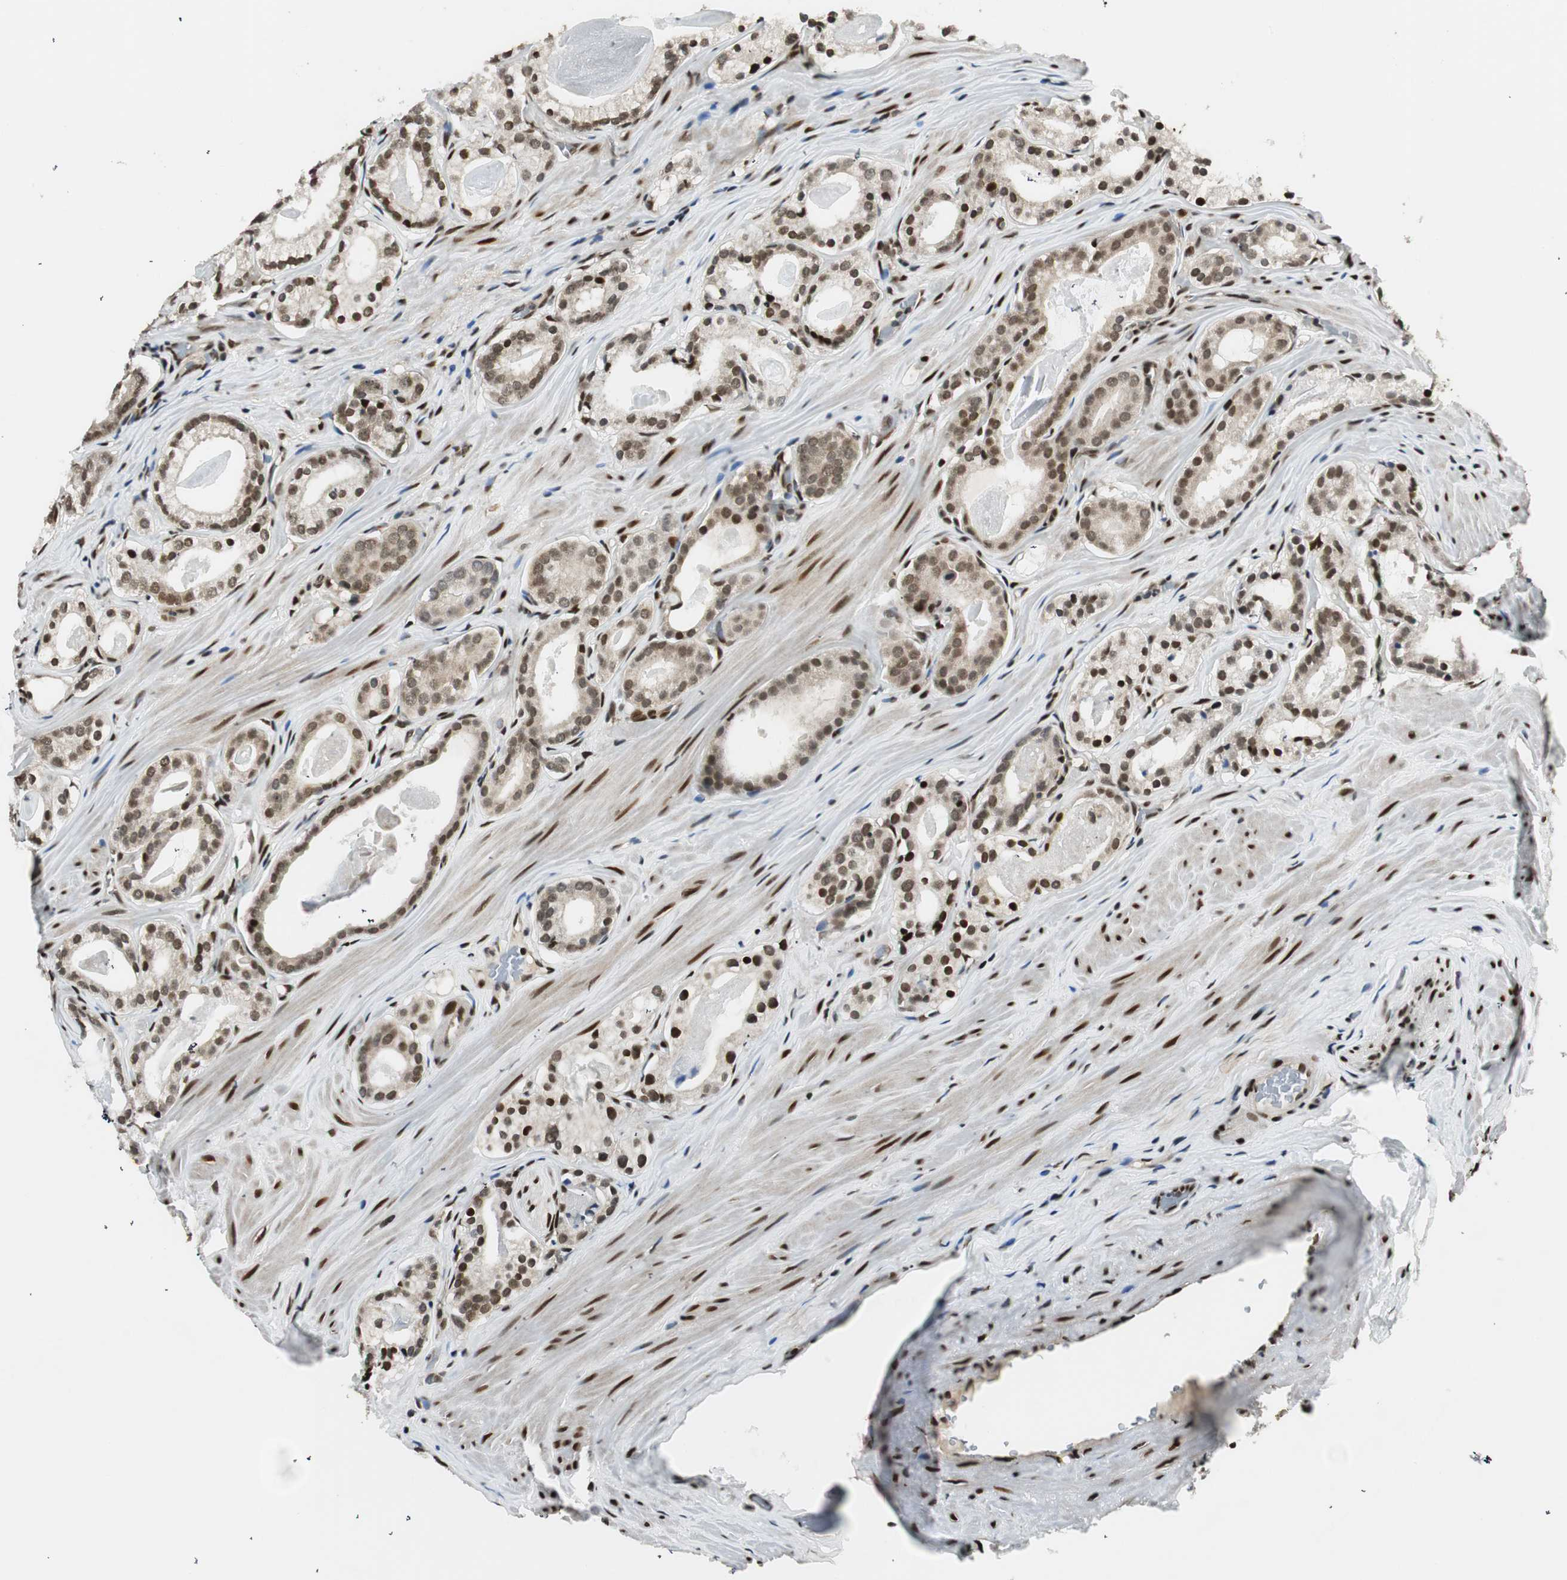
{"staining": {"intensity": "moderate", "quantity": "25%-75%", "location": "nuclear"}, "tissue": "prostate cancer", "cell_type": "Tumor cells", "image_type": "cancer", "snomed": [{"axis": "morphology", "description": "Adenocarcinoma, Low grade"}, {"axis": "topography", "description": "Prostate"}], "caption": "Adenocarcinoma (low-grade) (prostate) stained for a protein shows moderate nuclear positivity in tumor cells. Ihc stains the protein in brown and the nuclei are stained blue.", "gene": "RING1", "patient": {"sex": "male", "age": 59}}